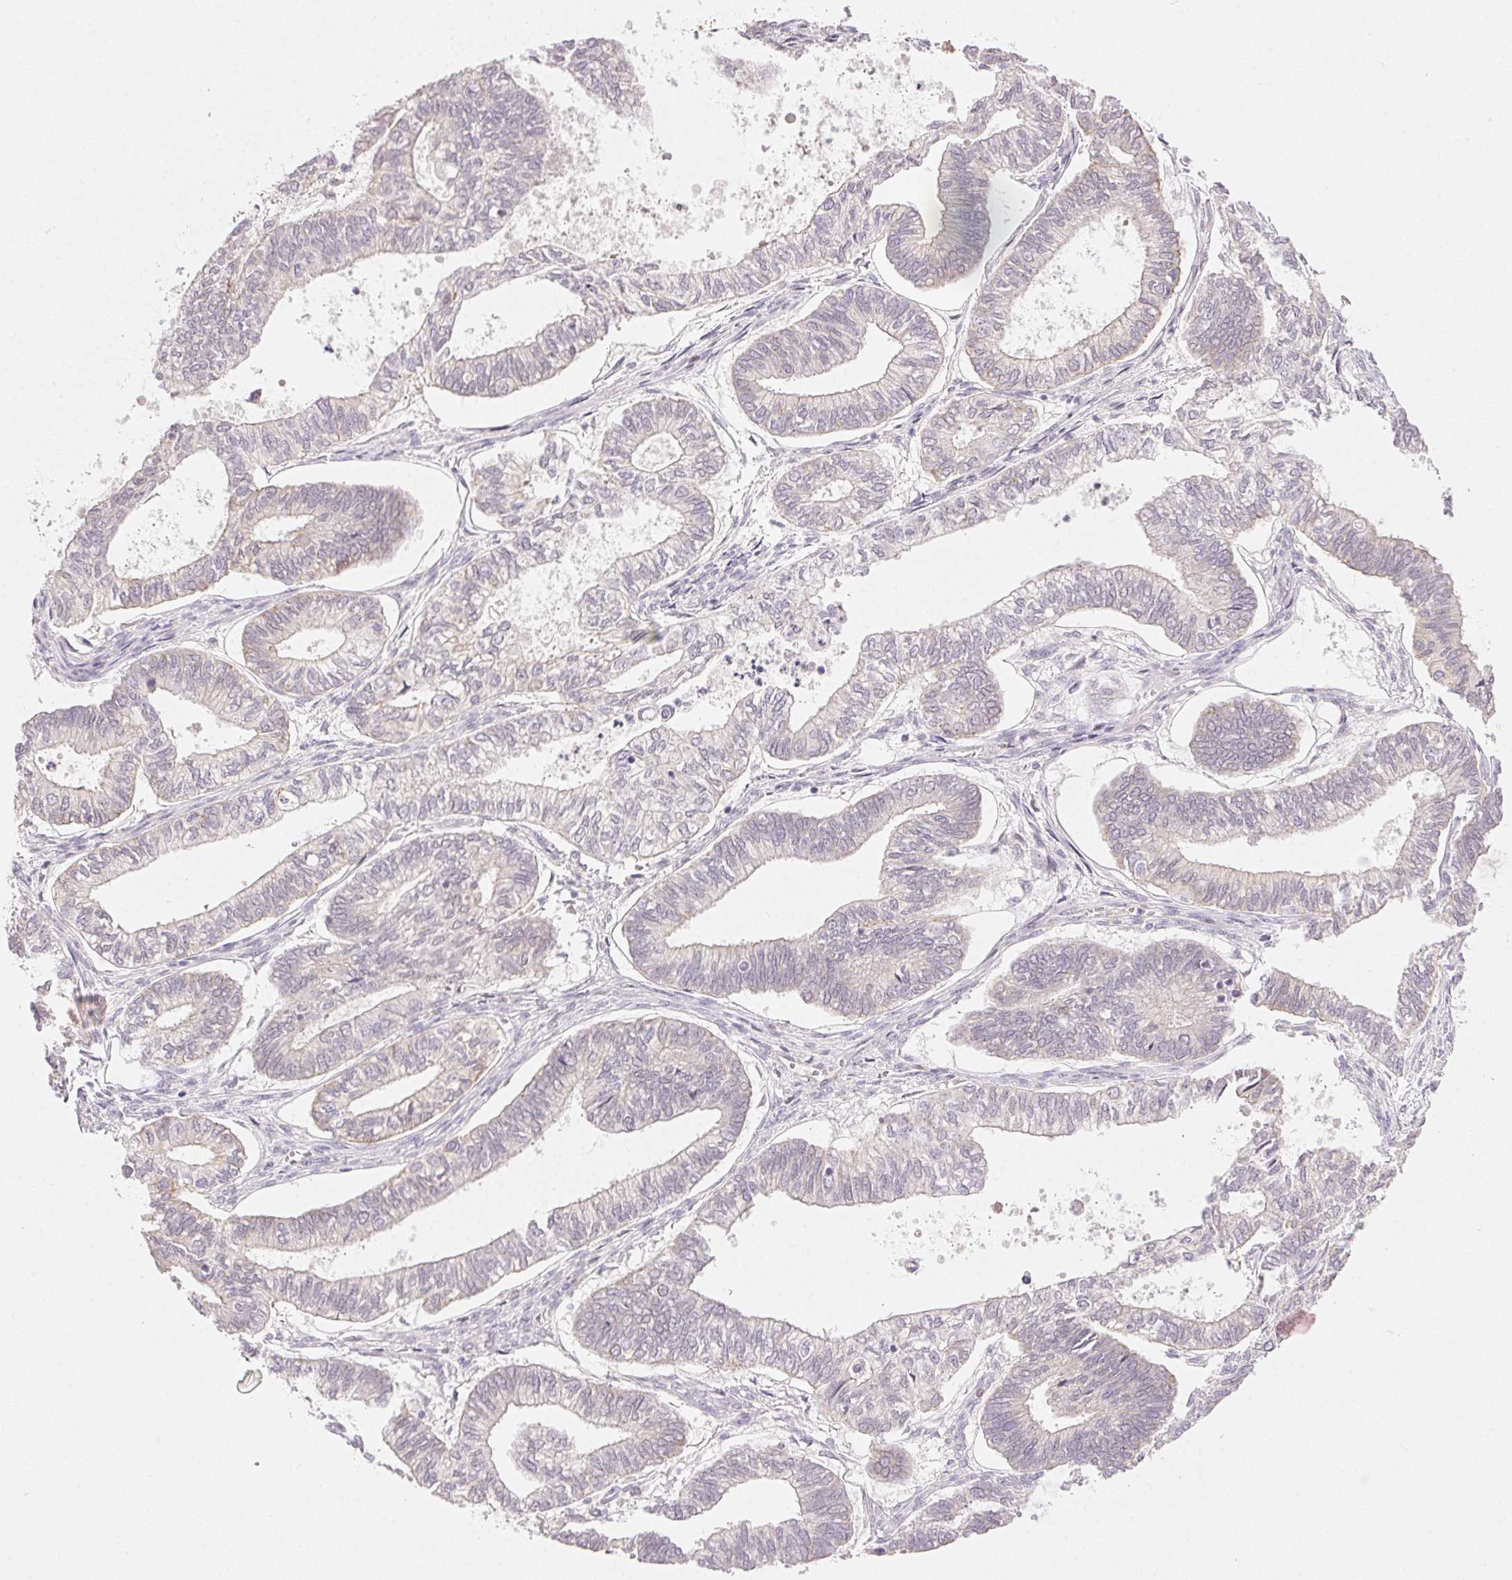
{"staining": {"intensity": "negative", "quantity": "none", "location": "none"}, "tissue": "ovarian cancer", "cell_type": "Tumor cells", "image_type": "cancer", "snomed": [{"axis": "morphology", "description": "Carcinoma, endometroid"}, {"axis": "topography", "description": "Ovary"}], "caption": "High power microscopy micrograph of an immunohistochemistry image of ovarian cancer, revealing no significant expression in tumor cells.", "gene": "RPGRIP1", "patient": {"sex": "female", "age": 64}}